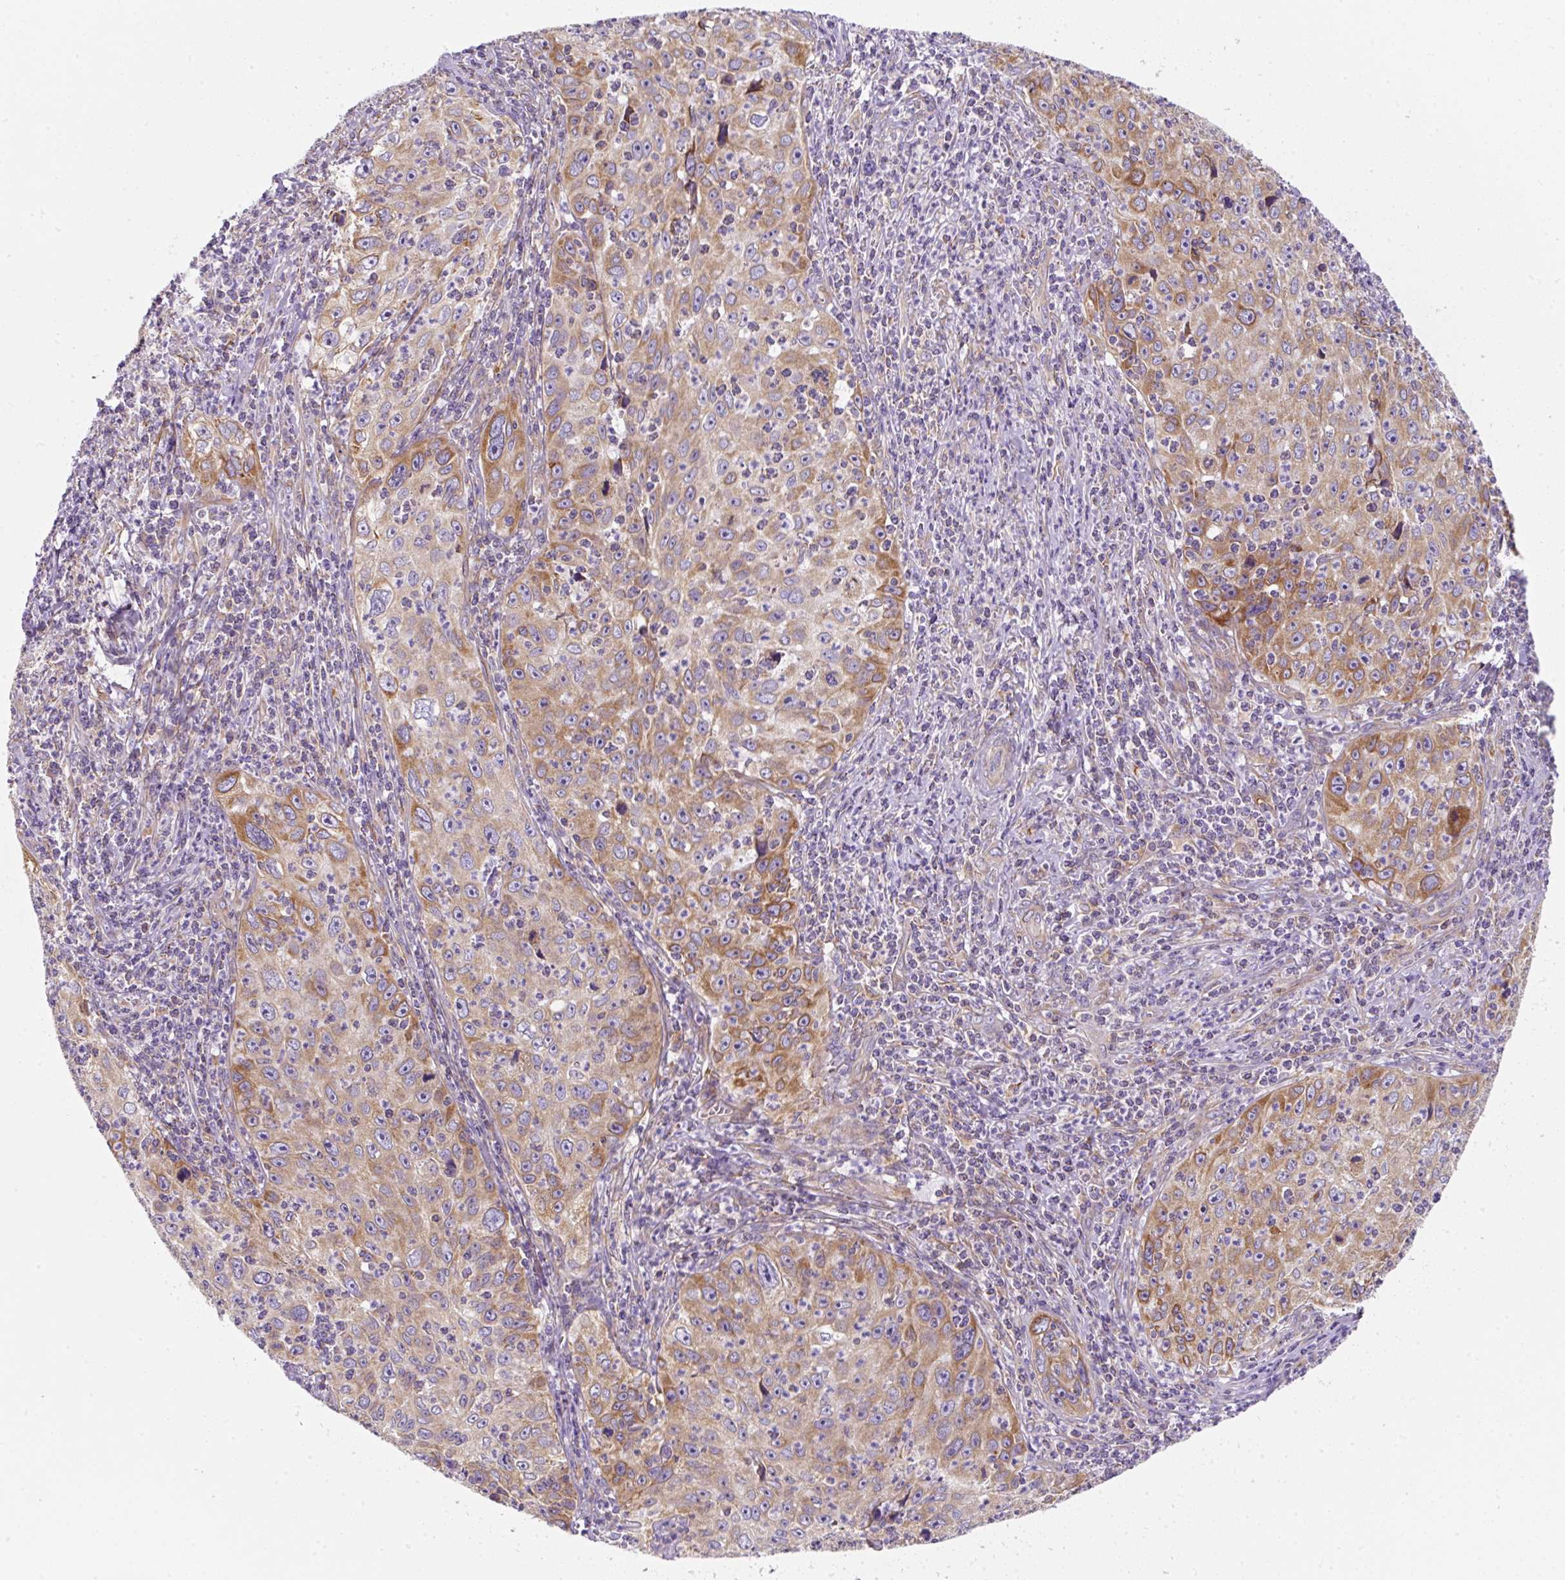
{"staining": {"intensity": "moderate", "quantity": ">75%", "location": "cytoplasmic/membranous"}, "tissue": "cervical cancer", "cell_type": "Tumor cells", "image_type": "cancer", "snomed": [{"axis": "morphology", "description": "Squamous cell carcinoma, NOS"}, {"axis": "topography", "description": "Cervix"}], "caption": "Immunohistochemistry (IHC) micrograph of neoplastic tissue: human cervical squamous cell carcinoma stained using immunohistochemistry exhibits medium levels of moderate protein expression localized specifically in the cytoplasmic/membranous of tumor cells, appearing as a cytoplasmic/membranous brown color.", "gene": "ERAP2", "patient": {"sex": "female", "age": 30}}